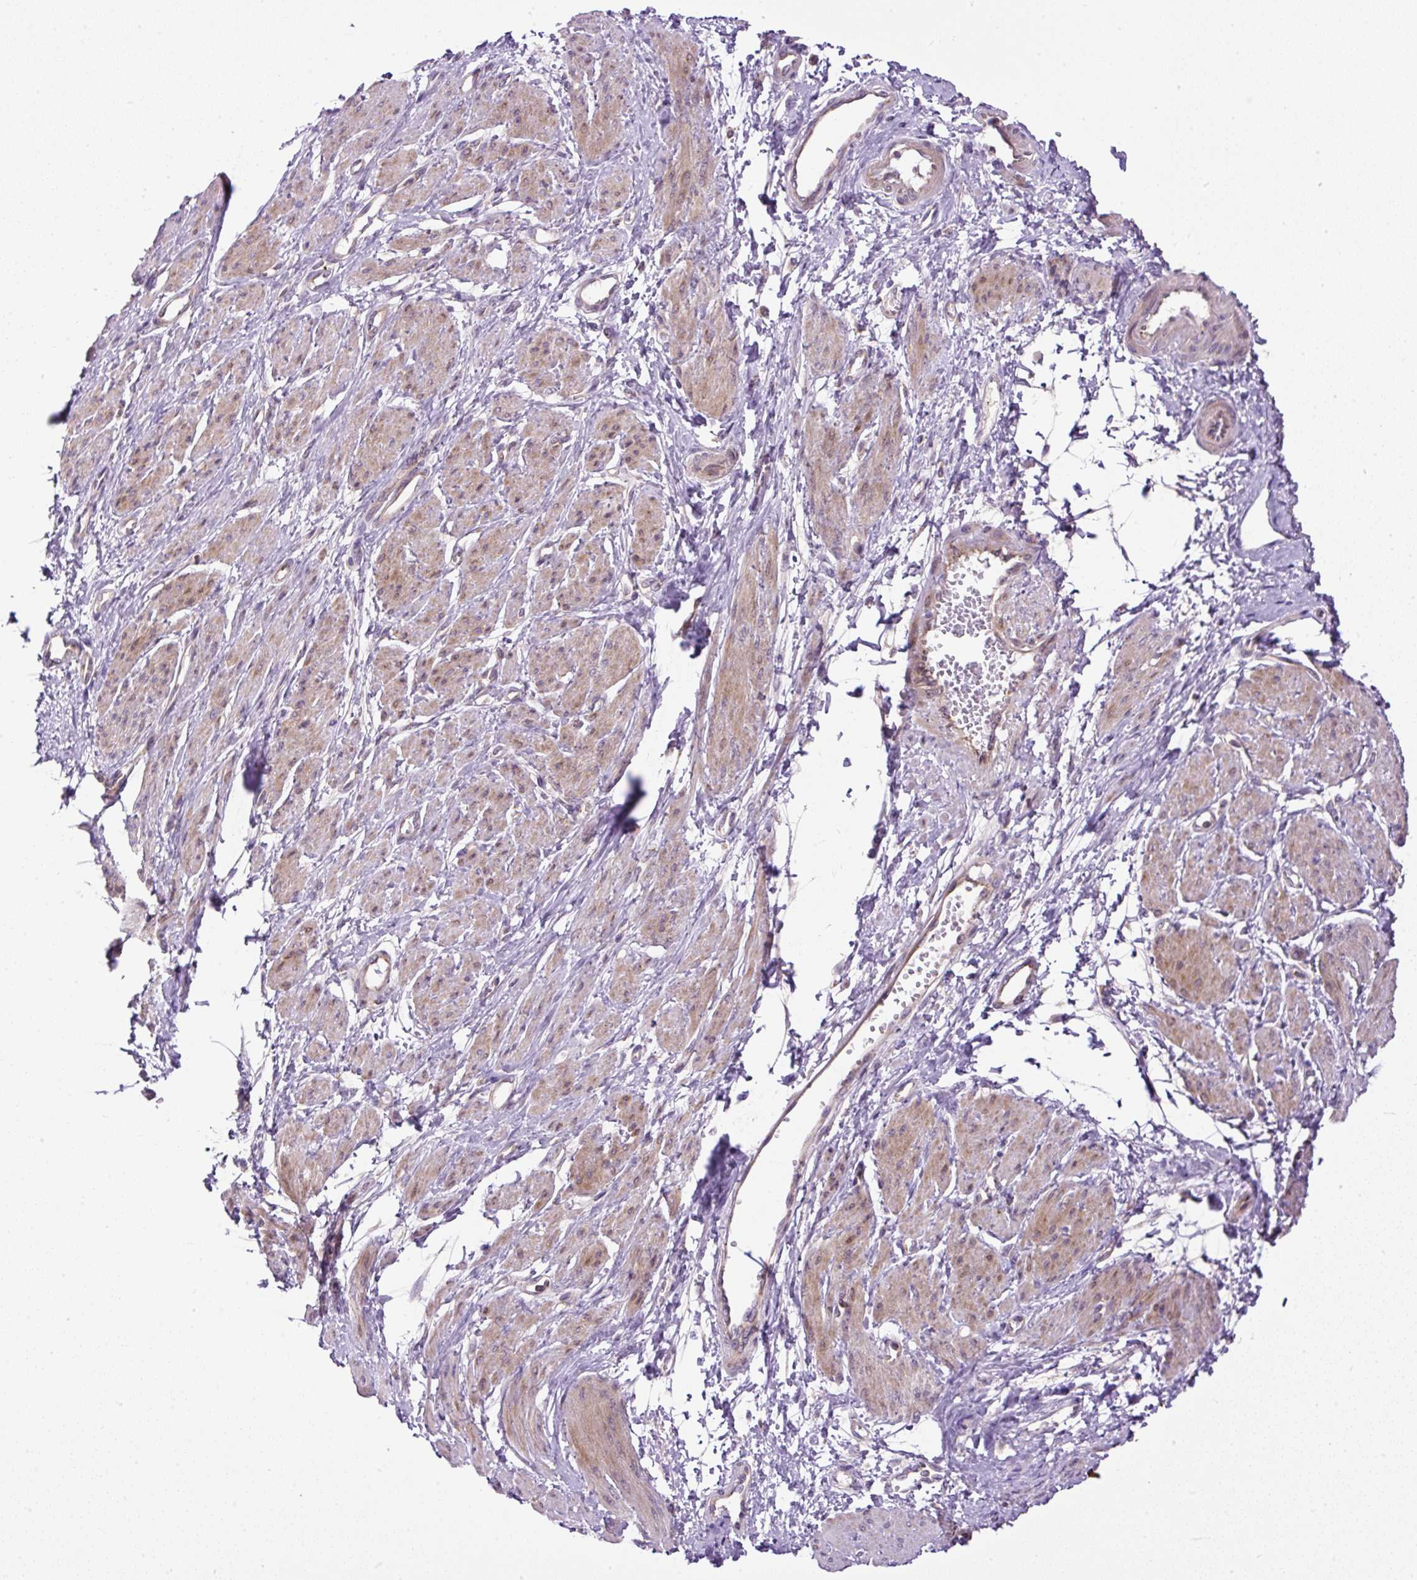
{"staining": {"intensity": "moderate", "quantity": "25%-75%", "location": "cytoplasmic/membranous,nuclear"}, "tissue": "smooth muscle", "cell_type": "Smooth muscle cells", "image_type": "normal", "snomed": [{"axis": "morphology", "description": "Normal tissue, NOS"}, {"axis": "topography", "description": "Smooth muscle"}, {"axis": "topography", "description": "Uterus"}], "caption": "Immunohistochemistry micrograph of normal smooth muscle: human smooth muscle stained using immunohistochemistry (IHC) displays medium levels of moderate protein expression localized specifically in the cytoplasmic/membranous,nuclear of smooth muscle cells, appearing as a cytoplasmic/membranous,nuclear brown color.", "gene": "ZNF547", "patient": {"sex": "female", "age": 39}}